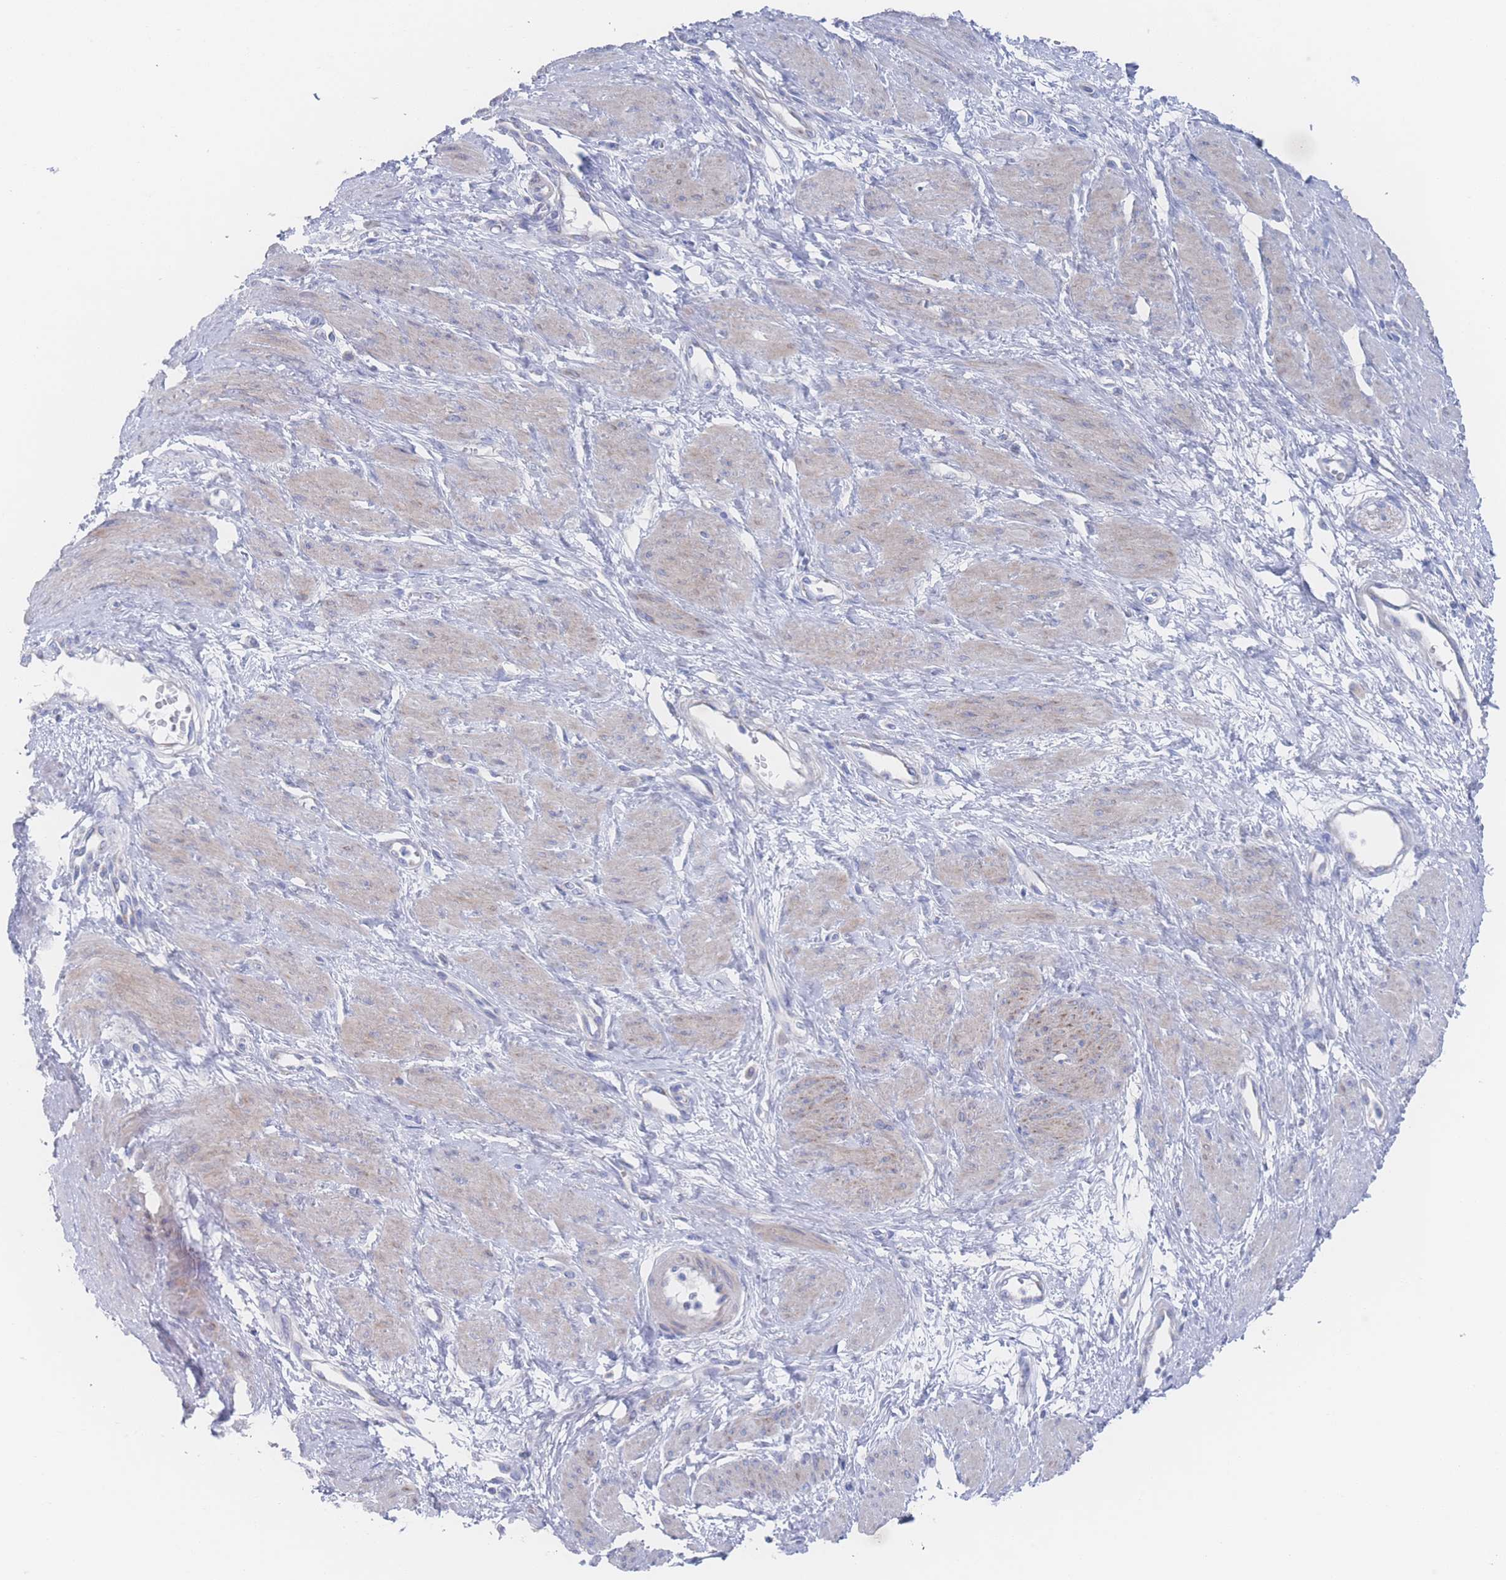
{"staining": {"intensity": "weak", "quantity": "25%-75%", "location": "cytoplasmic/membranous"}, "tissue": "smooth muscle", "cell_type": "Smooth muscle cells", "image_type": "normal", "snomed": [{"axis": "morphology", "description": "Normal tissue, NOS"}, {"axis": "topography", "description": "Smooth muscle"}, {"axis": "topography", "description": "Uterus"}], "caption": "High-power microscopy captured an immunohistochemistry photomicrograph of benign smooth muscle, revealing weak cytoplasmic/membranous positivity in approximately 25%-75% of smooth muscle cells. (Brightfield microscopy of DAB IHC at high magnification).", "gene": "SNPH", "patient": {"sex": "female", "age": 39}}